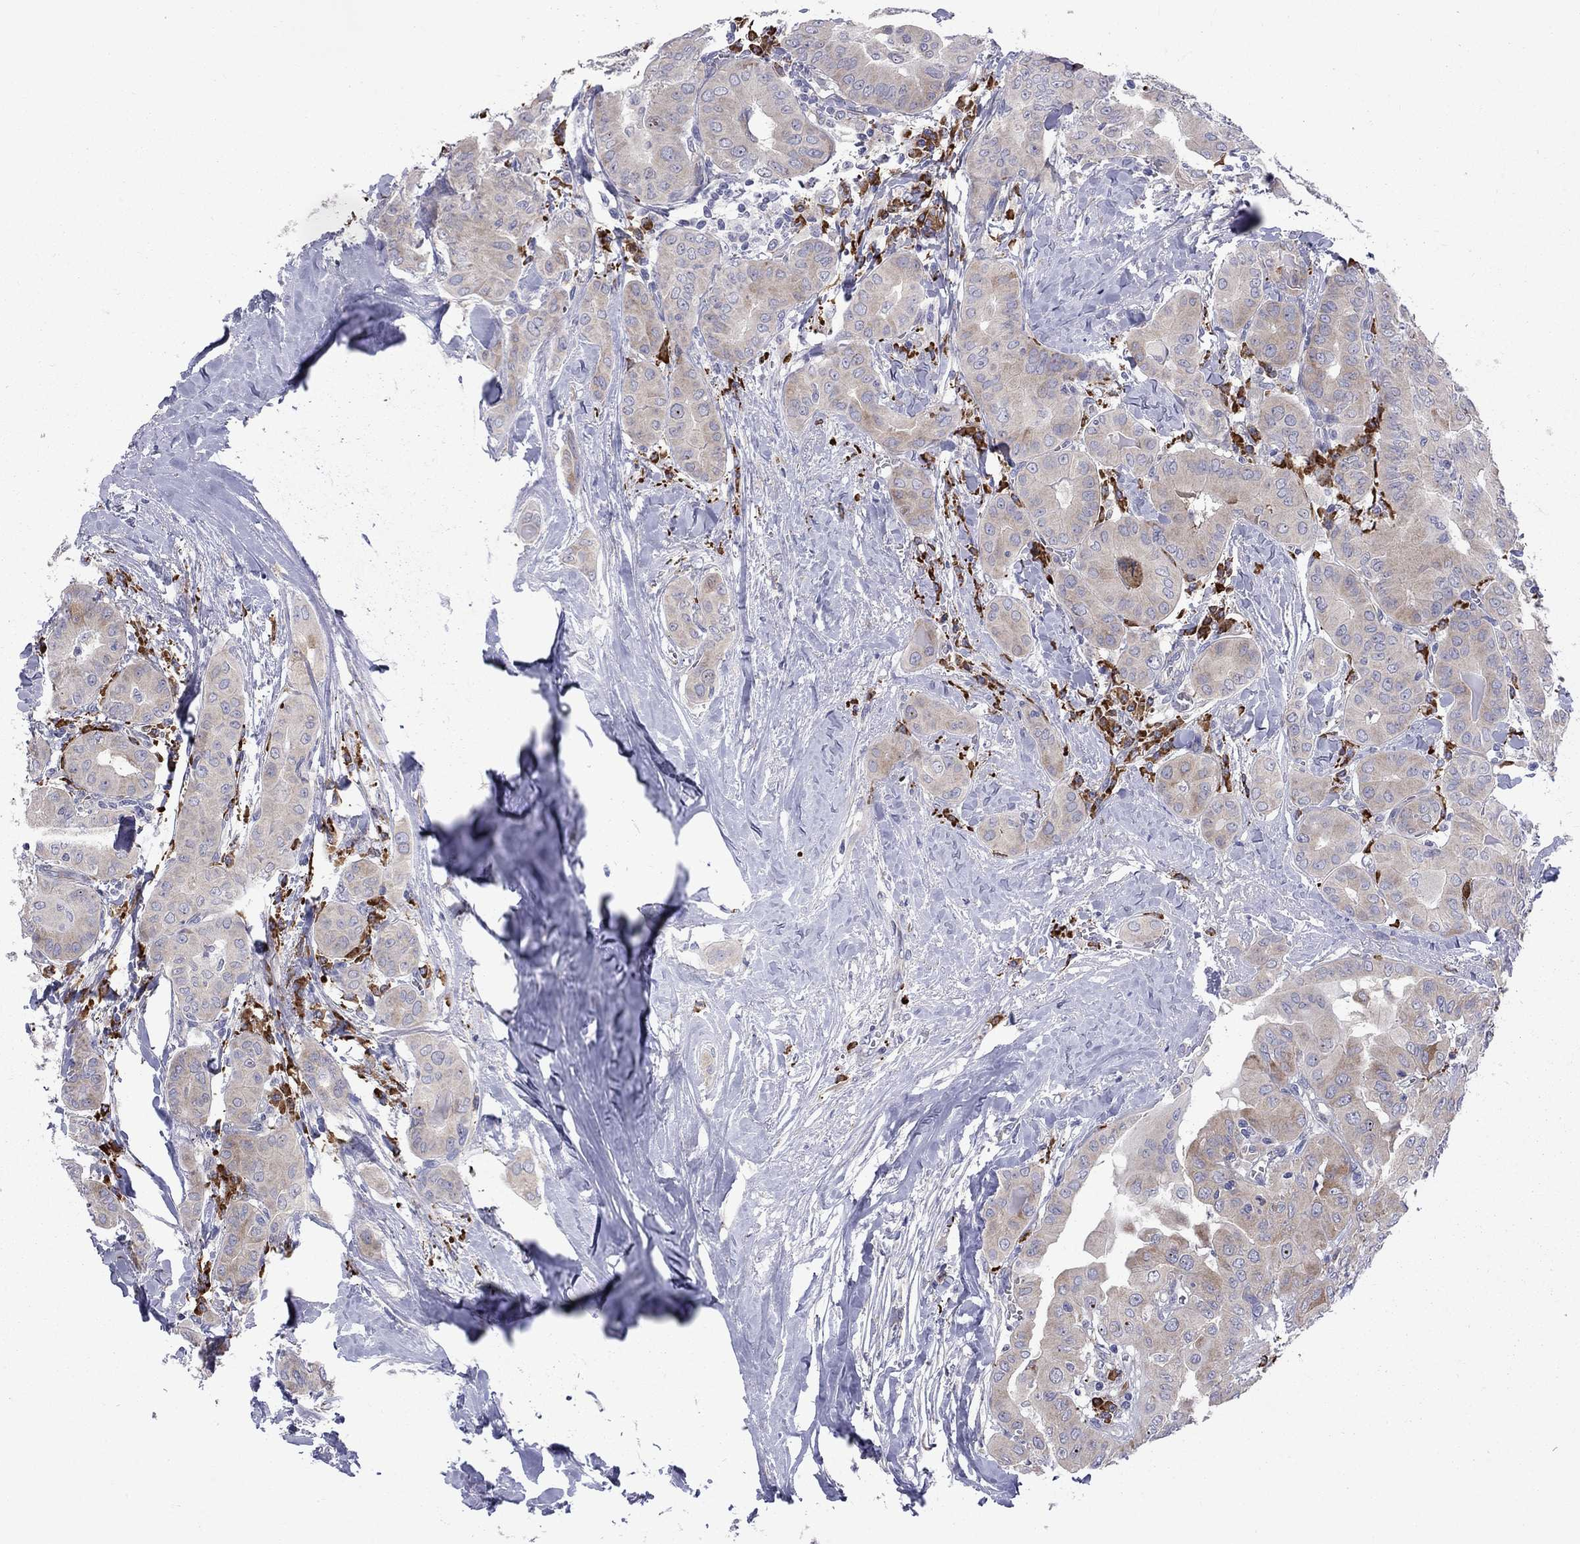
{"staining": {"intensity": "moderate", "quantity": "25%-75%", "location": "cytoplasmic/membranous"}, "tissue": "thyroid cancer", "cell_type": "Tumor cells", "image_type": "cancer", "snomed": [{"axis": "morphology", "description": "Papillary adenocarcinoma, NOS"}, {"axis": "topography", "description": "Thyroid gland"}], "caption": "This micrograph displays thyroid papillary adenocarcinoma stained with immunohistochemistry to label a protein in brown. The cytoplasmic/membranous of tumor cells show moderate positivity for the protein. Nuclei are counter-stained blue.", "gene": "ASNS", "patient": {"sex": "female", "age": 37}}